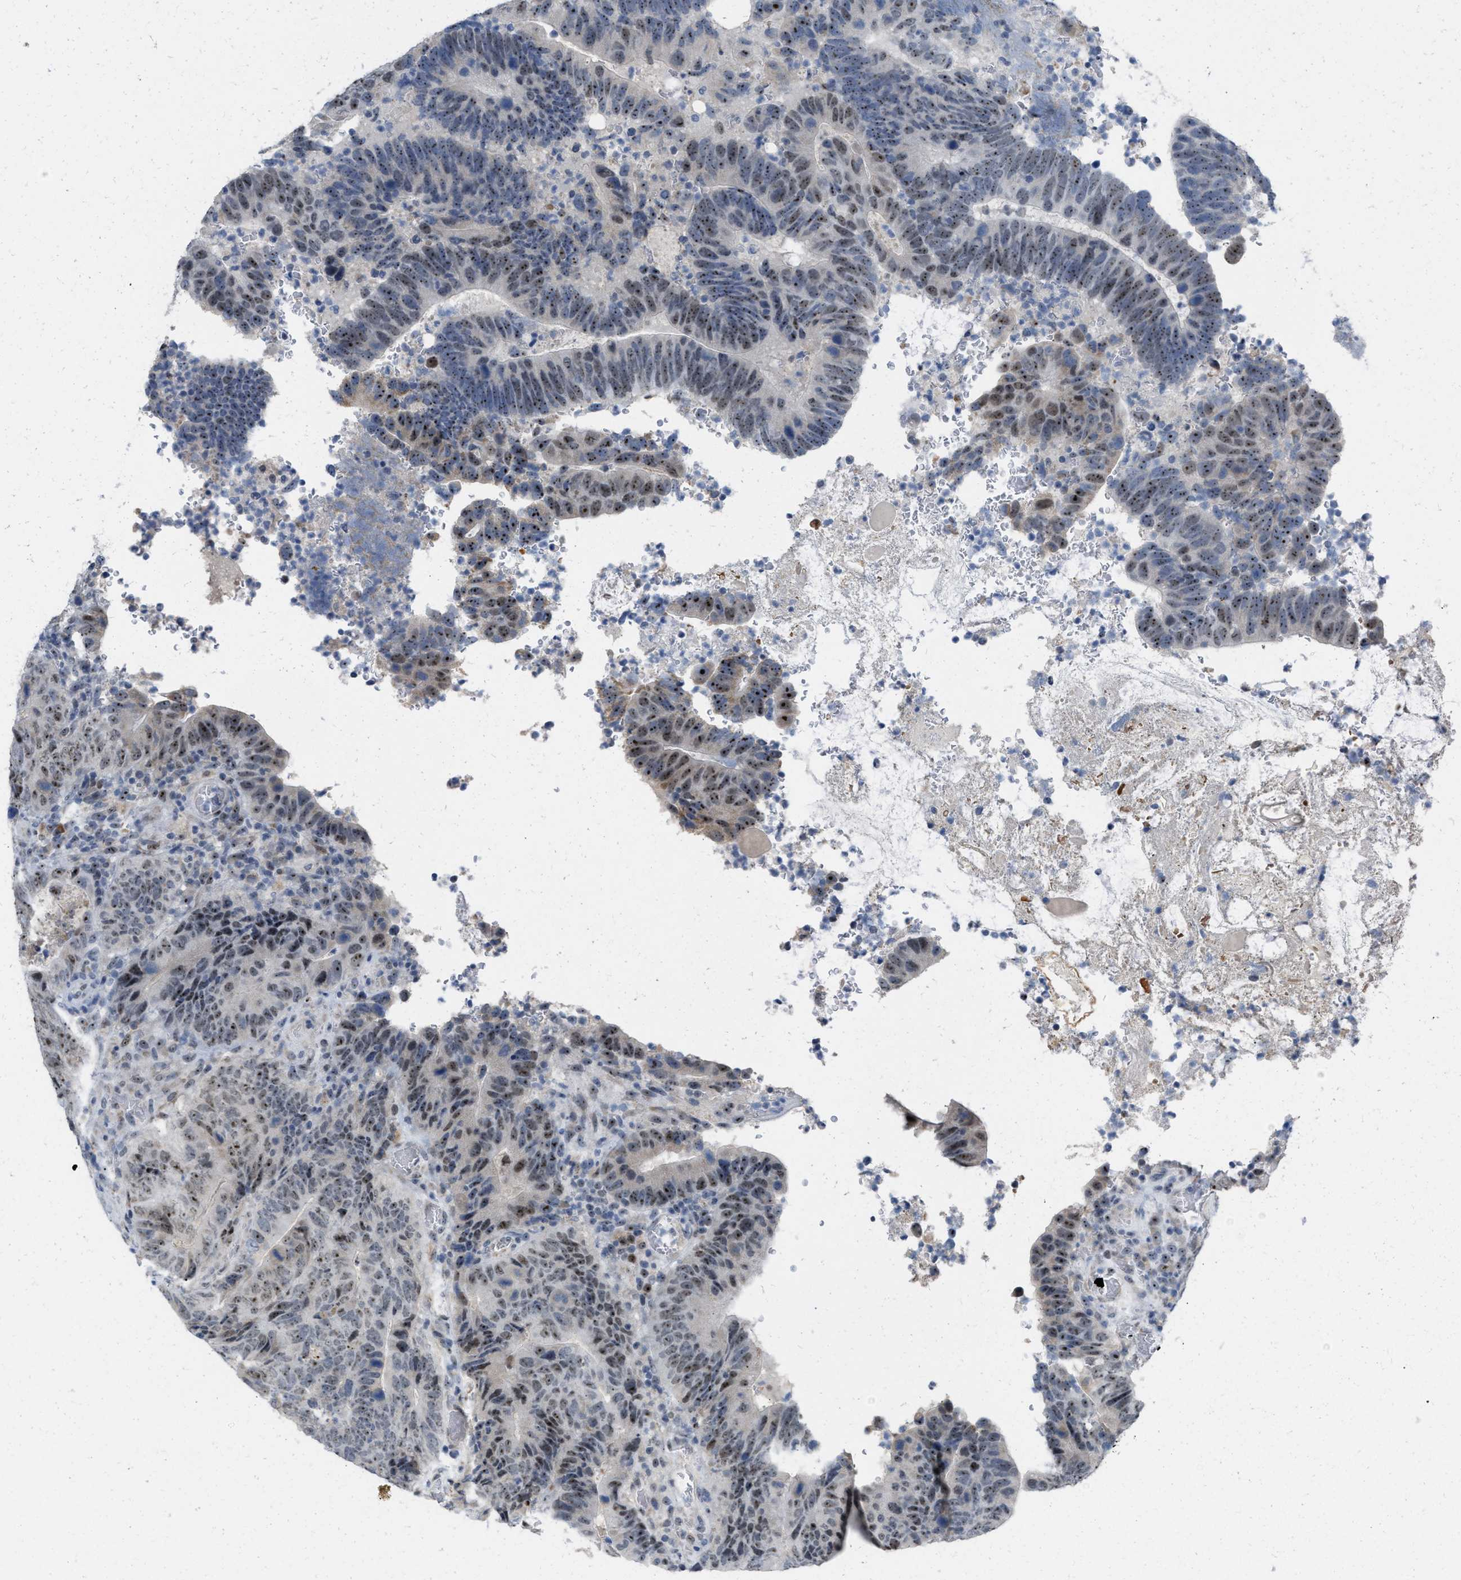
{"staining": {"intensity": "strong", "quantity": ">75%", "location": "nuclear"}, "tissue": "colorectal cancer", "cell_type": "Tumor cells", "image_type": "cancer", "snomed": [{"axis": "morphology", "description": "Adenocarcinoma, NOS"}, {"axis": "topography", "description": "Colon"}], "caption": "Immunohistochemical staining of human colorectal cancer (adenocarcinoma) shows strong nuclear protein staining in approximately >75% of tumor cells.", "gene": "ELAC2", "patient": {"sex": "male", "age": 56}}